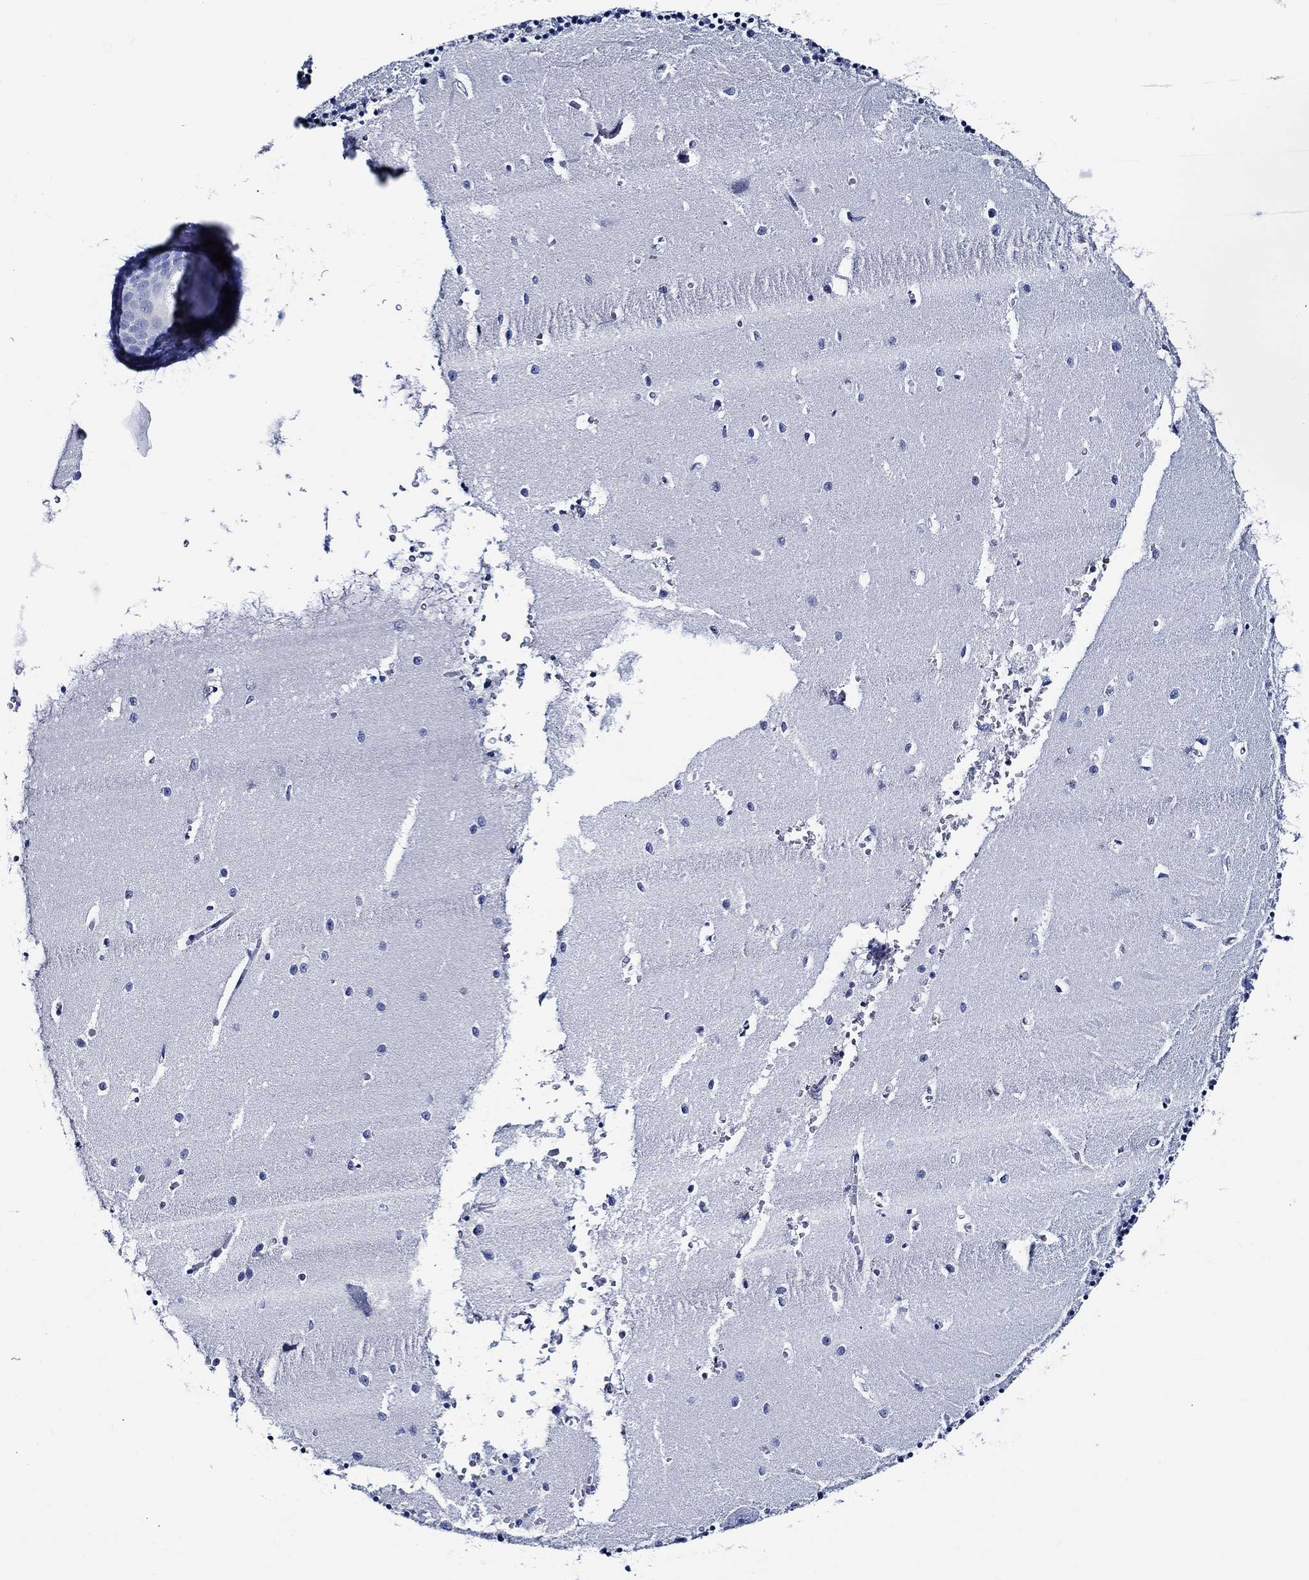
{"staining": {"intensity": "negative", "quantity": "none", "location": "none"}, "tissue": "cerebellum", "cell_type": "Cells in granular layer", "image_type": "normal", "snomed": [{"axis": "morphology", "description": "Normal tissue, NOS"}, {"axis": "topography", "description": "Cerebellum"}], "caption": "Cells in granular layer are negative for brown protein staining in normal cerebellum. (DAB IHC, high magnification).", "gene": "WDR62", "patient": {"sex": "female", "age": 64}}